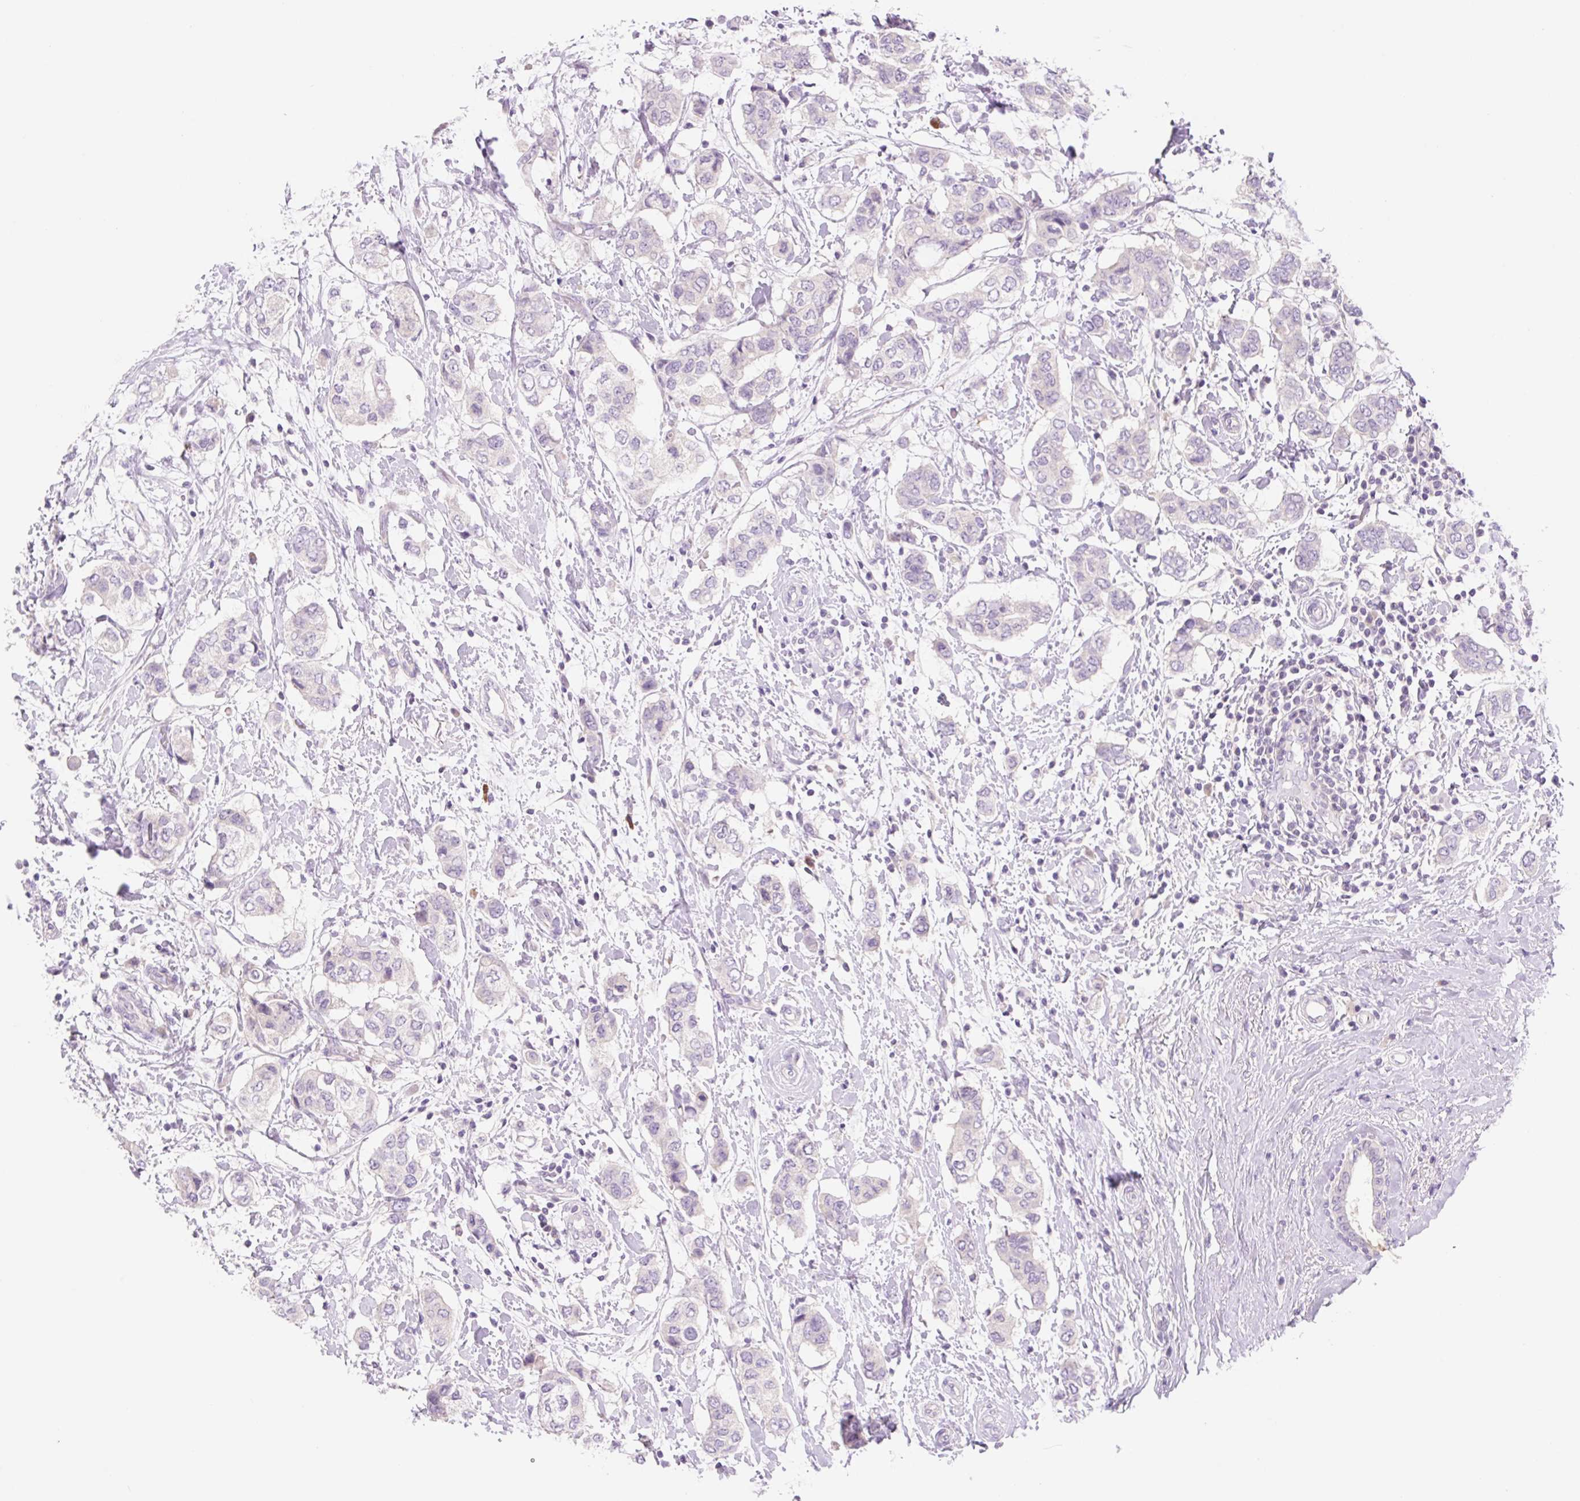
{"staining": {"intensity": "negative", "quantity": "none", "location": "none"}, "tissue": "breast cancer", "cell_type": "Tumor cells", "image_type": "cancer", "snomed": [{"axis": "morphology", "description": "Lobular carcinoma"}, {"axis": "topography", "description": "Breast"}], "caption": "Breast cancer was stained to show a protein in brown. There is no significant expression in tumor cells.", "gene": "CELF6", "patient": {"sex": "female", "age": 51}}